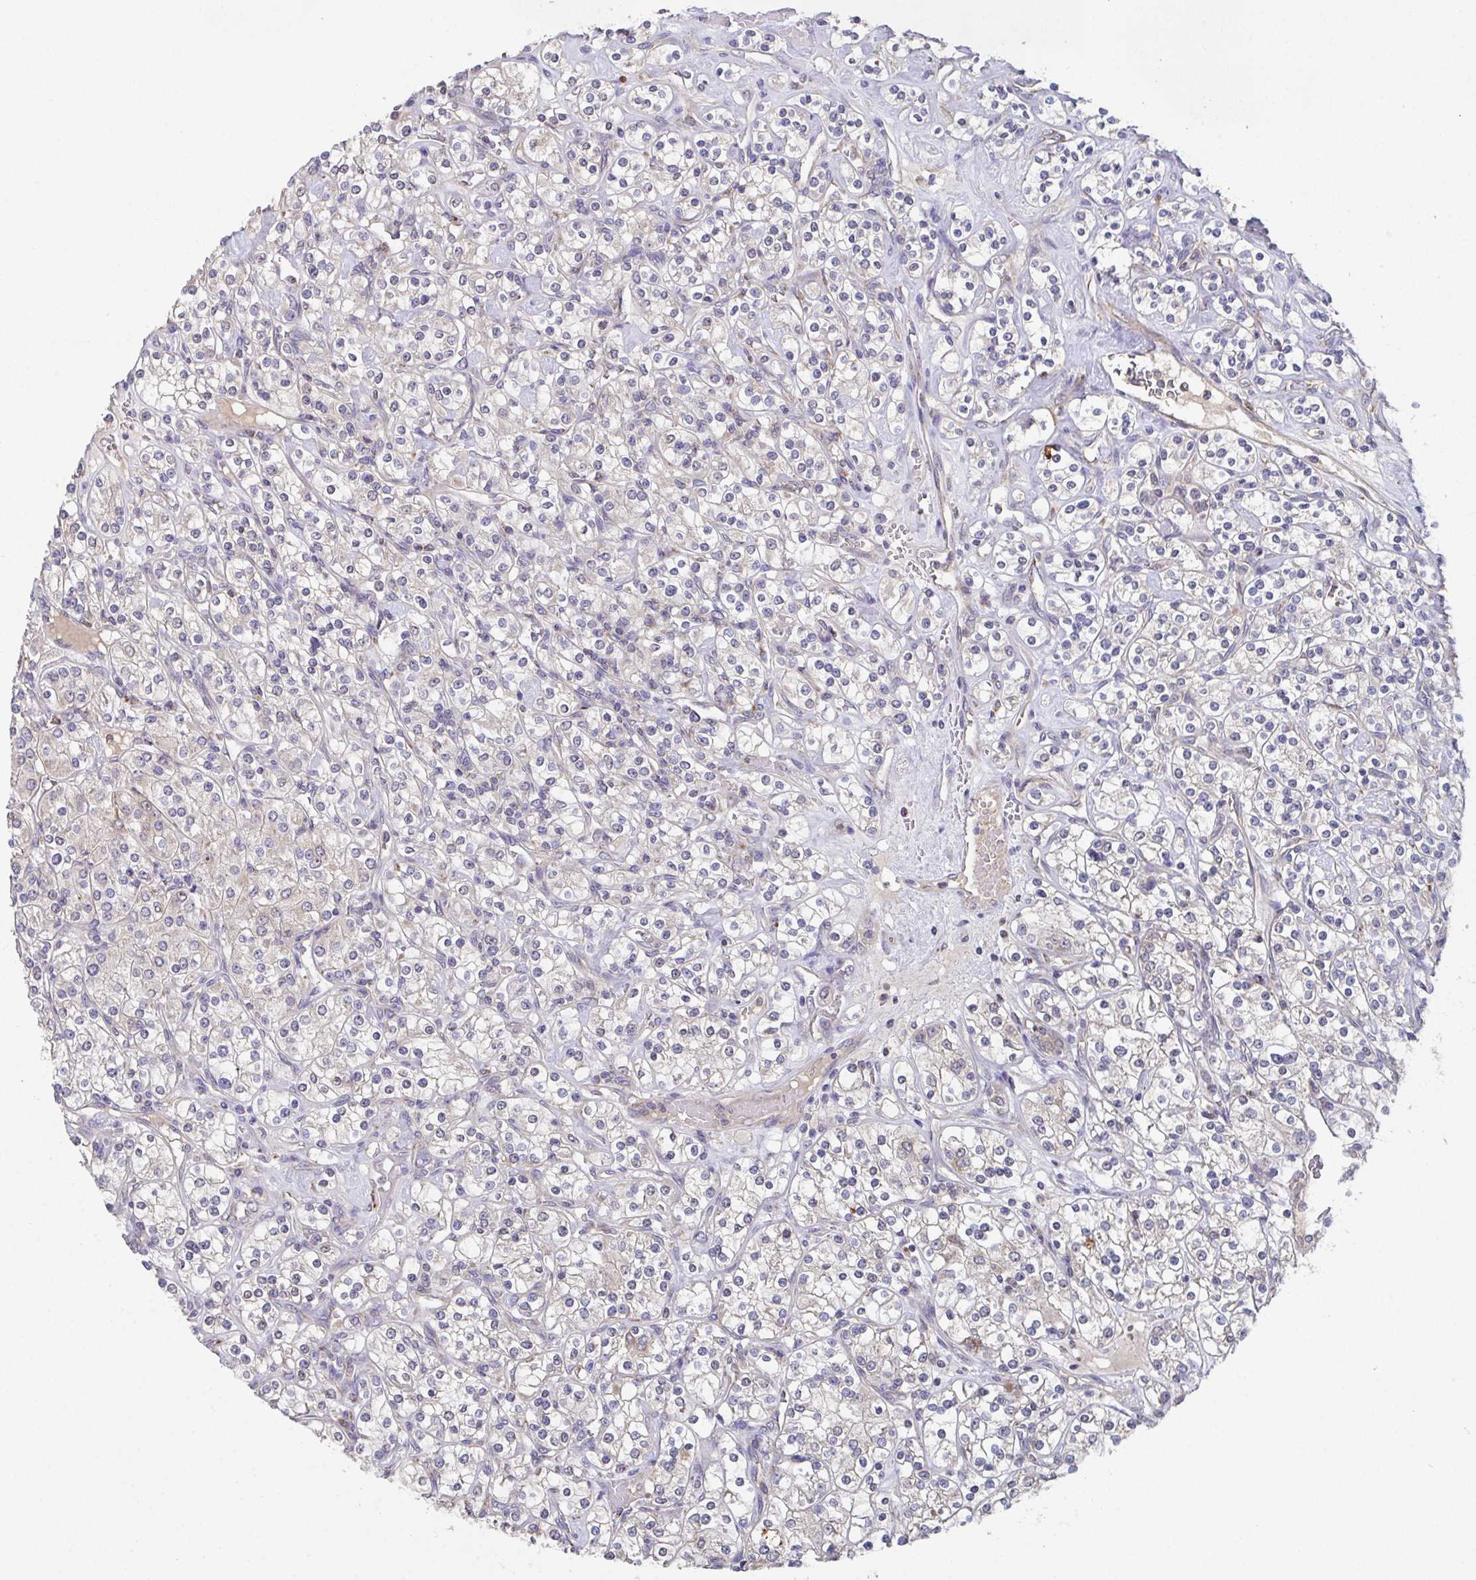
{"staining": {"intensity": "negative", "quantity": "none", "location": "none"}, "tissue": "renal cancer", "cell_type": "Tumor cells", "image_type": "cancer", "snomed": [{"axis": "morphology", "description": "Adenocarcinoma, NOS"}, {"axis": "topography", "description": "Kidney"}], "caption": "Tumor cells show no significant positivity in renal adenocarcinoma. (DAB (3,3'-diaminobenzidine) IHC with hematoxylin counter stain).", "gene": "MT-ND3", "patient": {"sex": "male", "age": 77}}